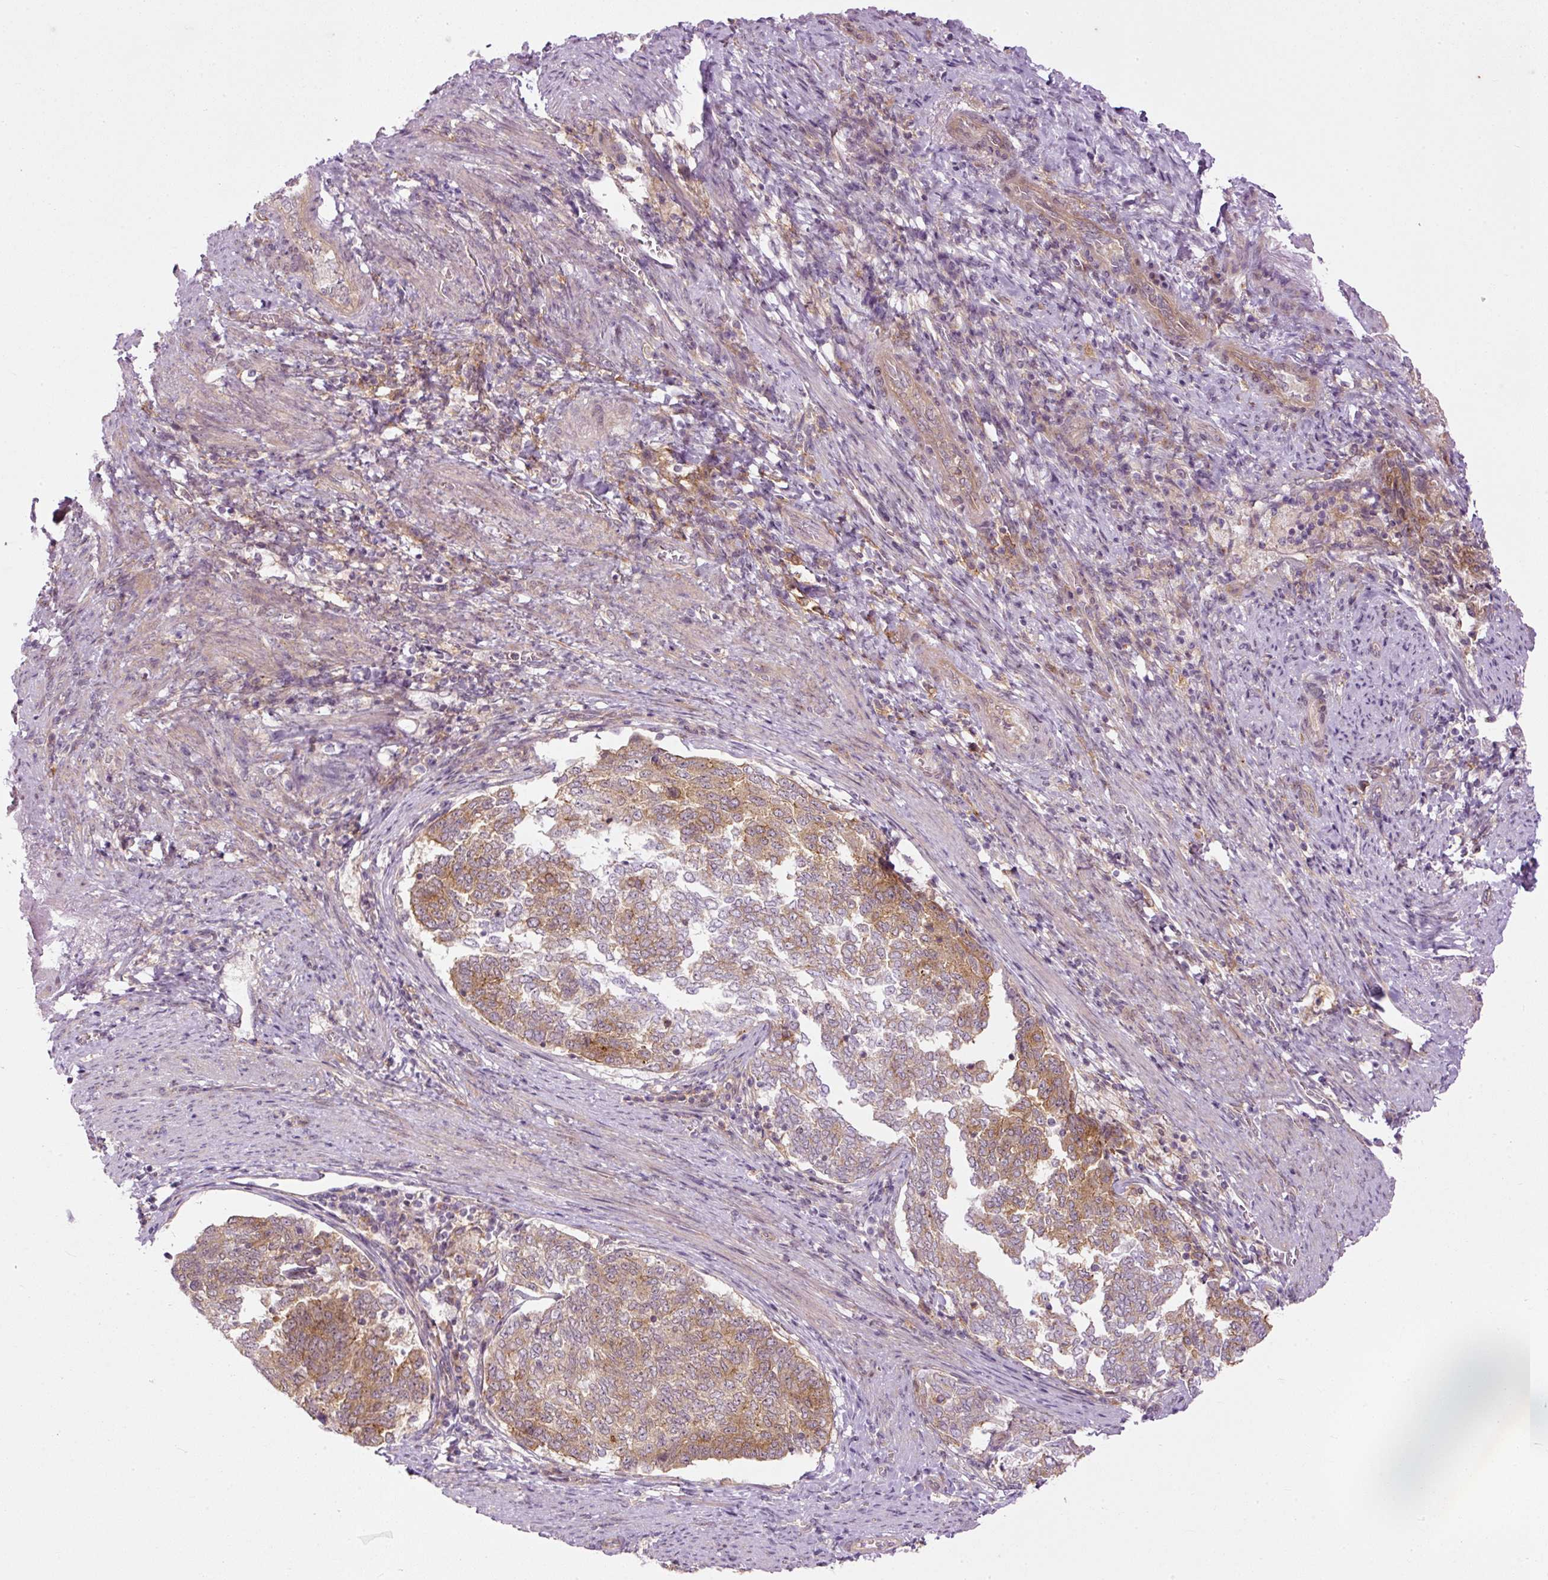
{"staining": {"intensity": "moderate", "quantity": ">75%", "location": "cytoplasmic/membranous"}, "tissue": "endometrial cancer", "cell_type": "Tumor cells", "image_type": "cancer", "snomed": [{"axis": "morphology", "description": "Adenocarcinoma, NOS"}, {"axis": "topography", "description": "Endometrium"}], "caption": "Endometrial cancer stained with a protein marker reveals moderate staining in tumor cells.", "gene": "MZT2B", "patient": {"sex": "female", "age": 80}}